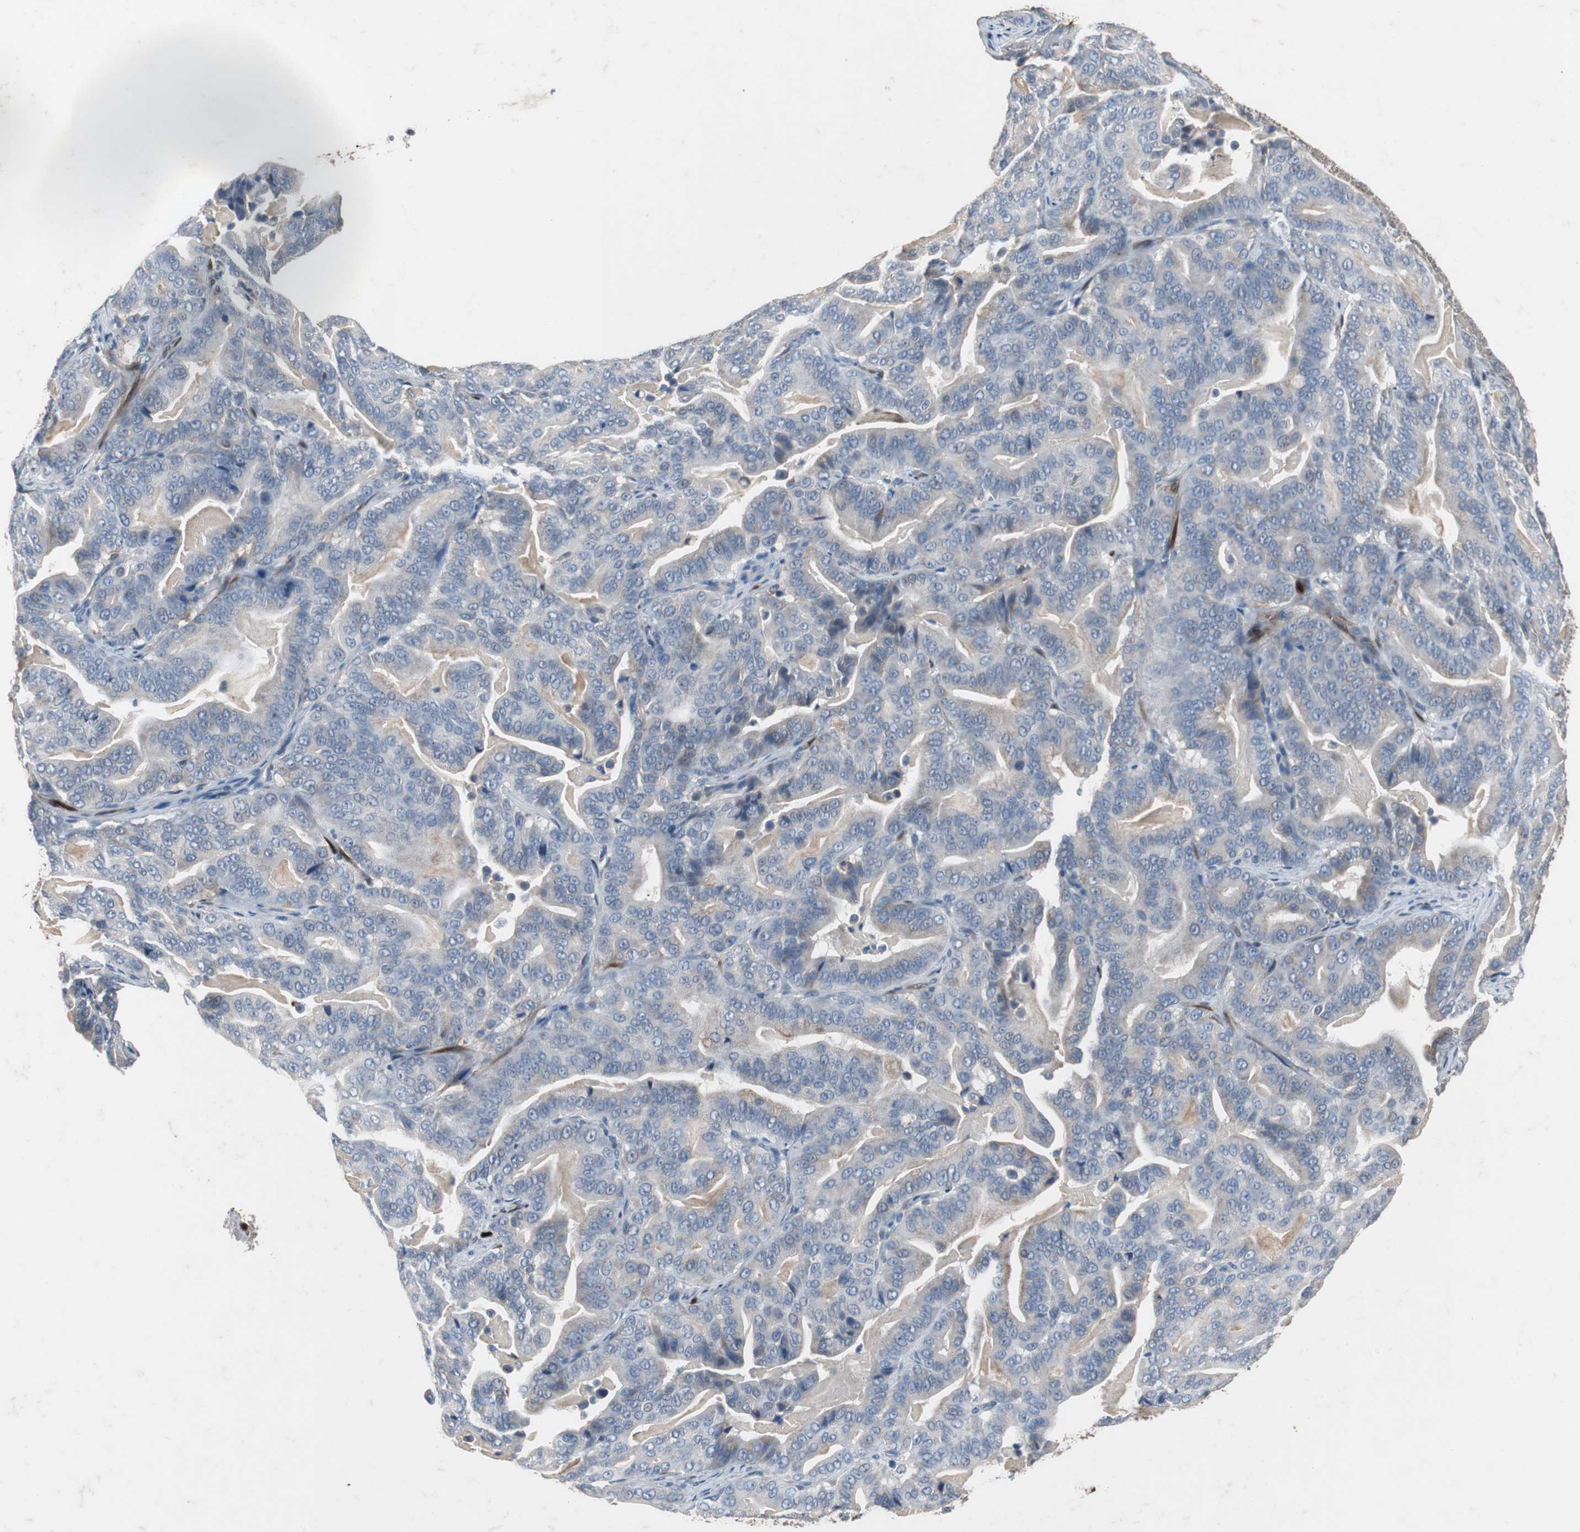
{"staining": {"intensity": "moderate", "quantity": "<25%", "location": "cytoplasmic/membranous"}, "tissue": "pancreatic cancer", "cell_type": "Tumor cells", "image_type": "cancer", "snomed": [{"axis": "morphology", "description": "Adenocarcinoma, NOS"}, {"axis": "topography", "description": "Pancreas"}], "caption": "Immunohistochemical staining of human pancreatic adenocarcinoma exhibits low levels of moderate cytoplasmic/membranous protein staining in approximately <25% of tumor cells.", "gene": "CALB2", "patient": {"sex": "male", "age": 63}}